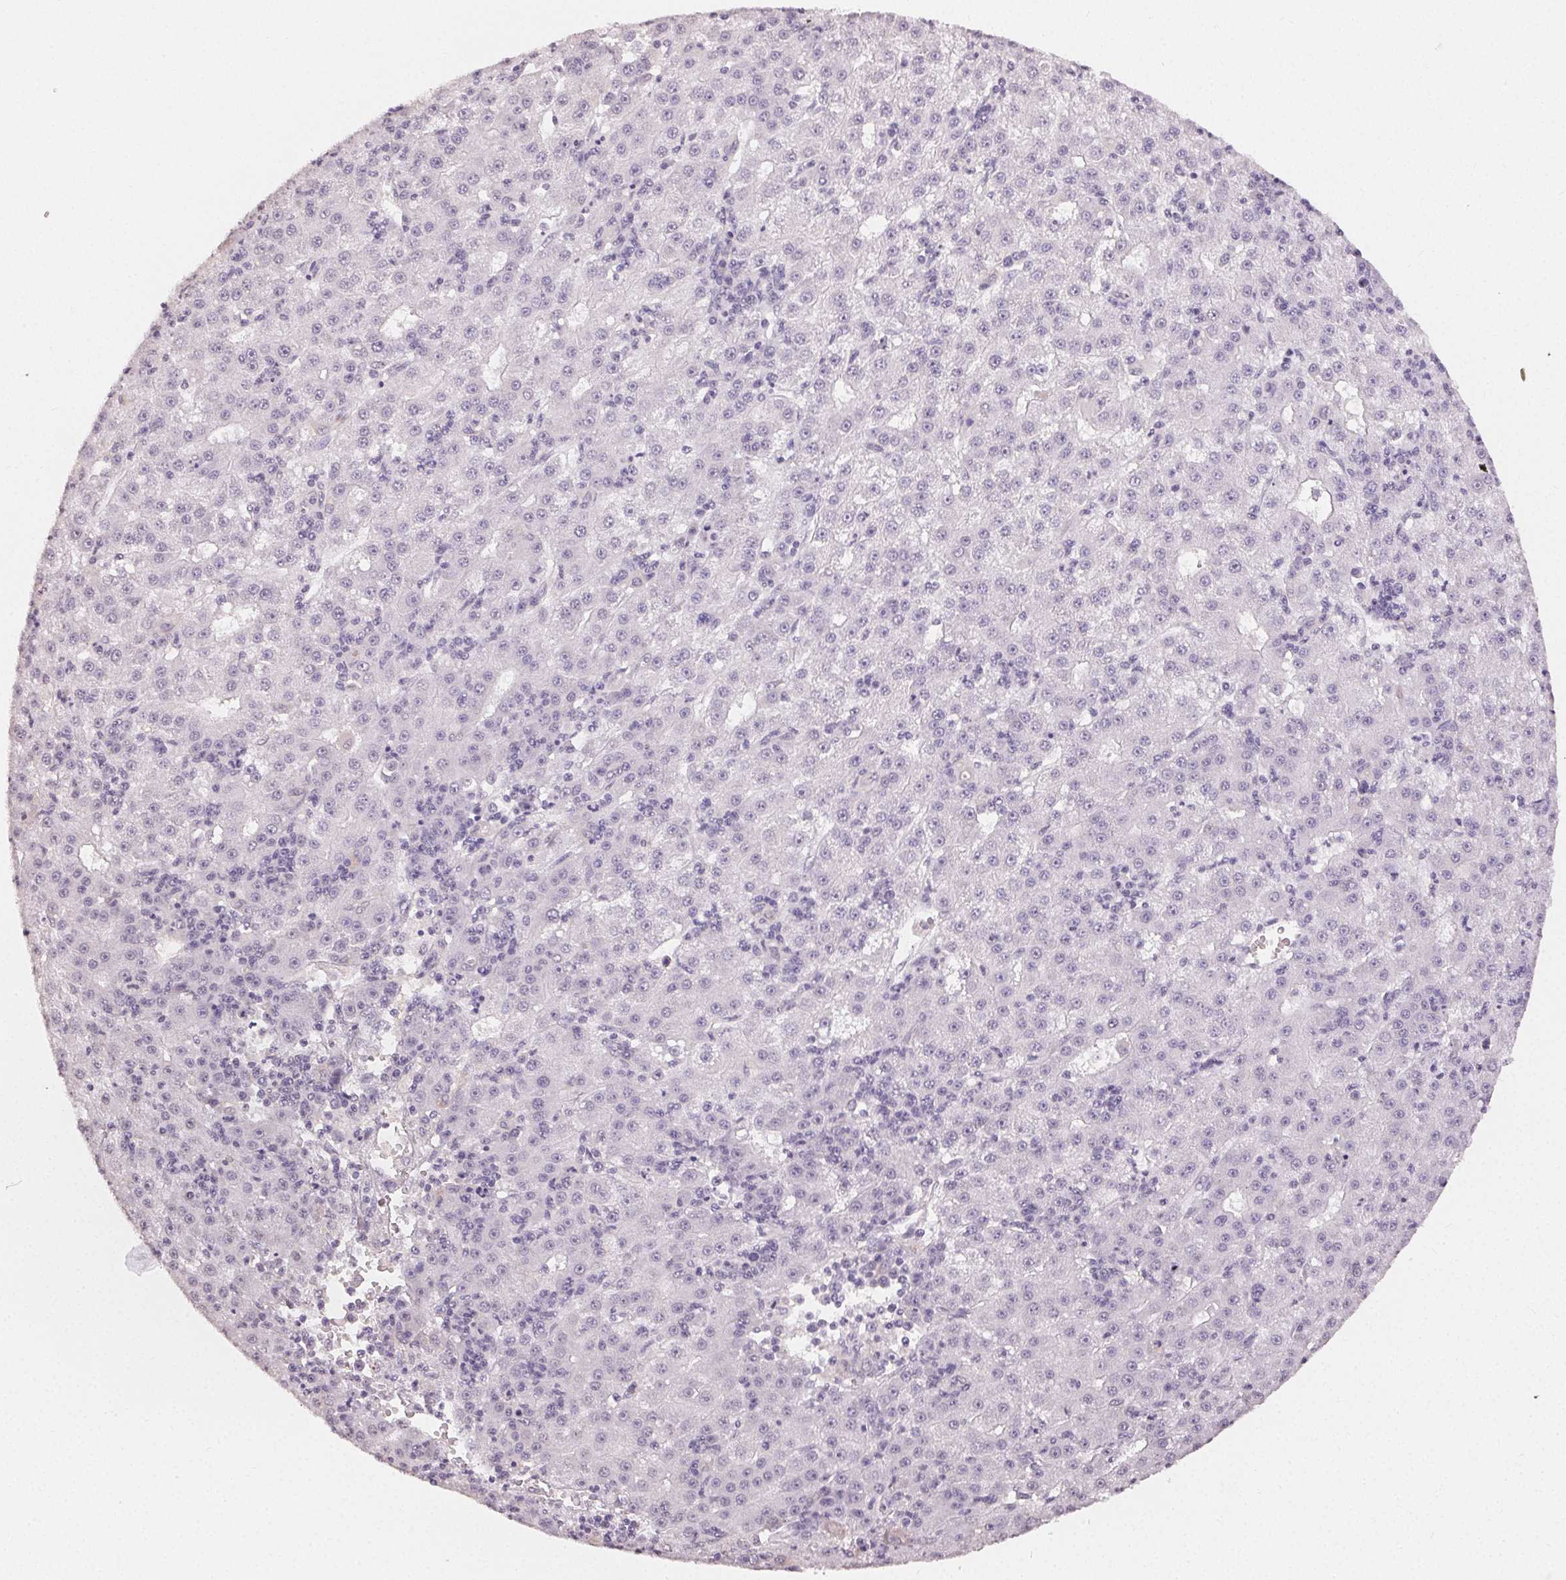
{"staining": {"intensity": "negative", "quantity": "none", "location": "none"}, "tissue": "liver cancer", "cell_type": "Tumor cells", "image_type": "cancer", "snomed": [{"axis": "morphology", "description": "Carcinoma, Hepatocellular, NOS"}, {"axis": "topography", "description": "Liver"}], "caption": "A micrograph of human liver cancer (hepatocellular carcinoma) is negative for staining in tumor cells.", "gene": "TMEM174", "patient": {"sex": "male", "age": 76}}